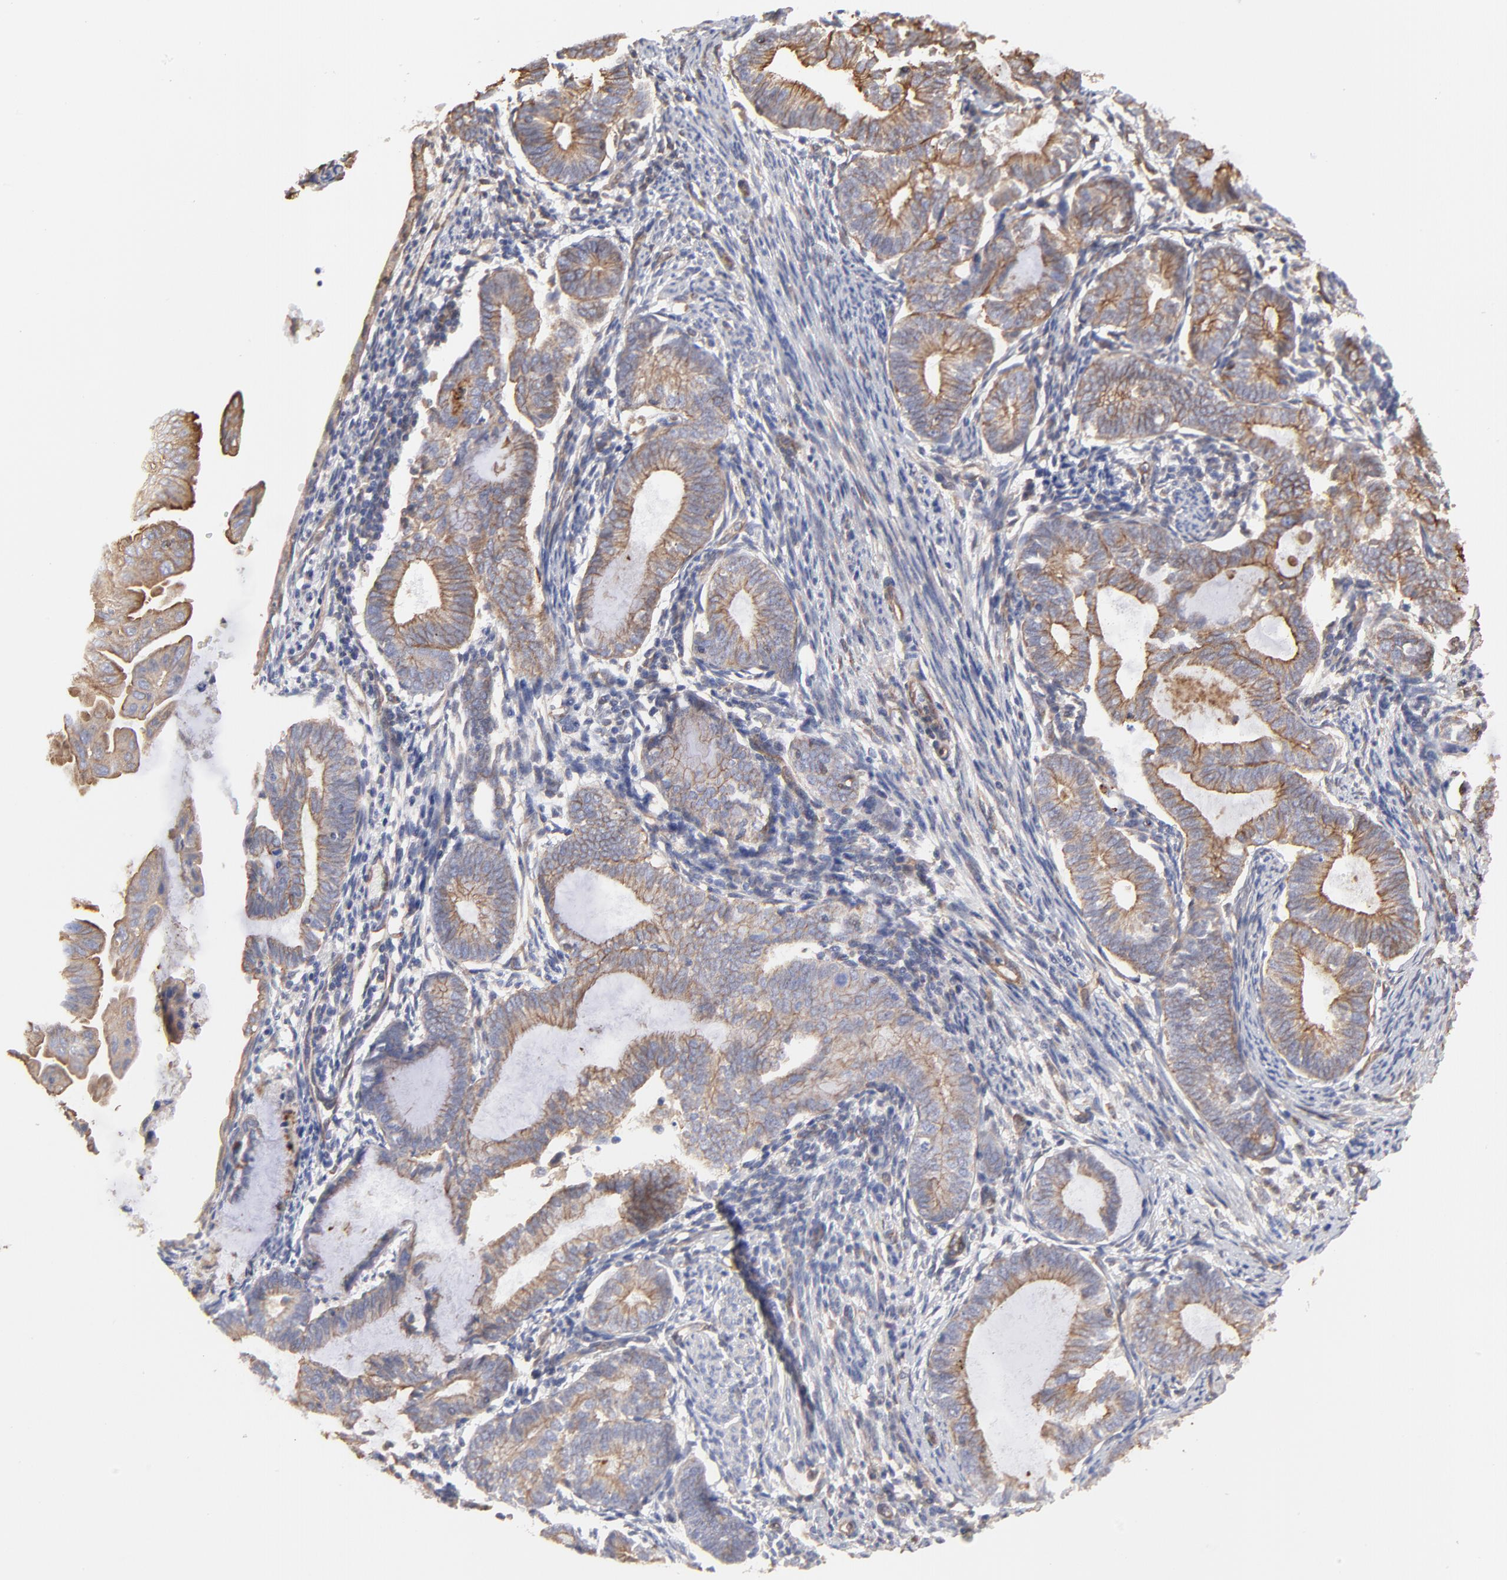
{"staining": {"intensity": "moderate", "quantity": ">75%", "location": "cytoplasmic/membranous"}, "tissue": "endometrial cancer", "cell_type": "Tumor cells", "image_type": "cancer", "snomed": [{"axis": "morphology", "description": "Adenocarcinoma, NOS"}, {"axis": "topography", "description": "Endometrium"}], "caption": "Endometrial cancer (adenocarcinoma) tissue displays moderate cytoplasmic/membranous positivity in about >75% of tumor cells, visualized by immunohistochemistry.", "gene": "LRCH2", "patient": {"sex": "female", "age": 63}}